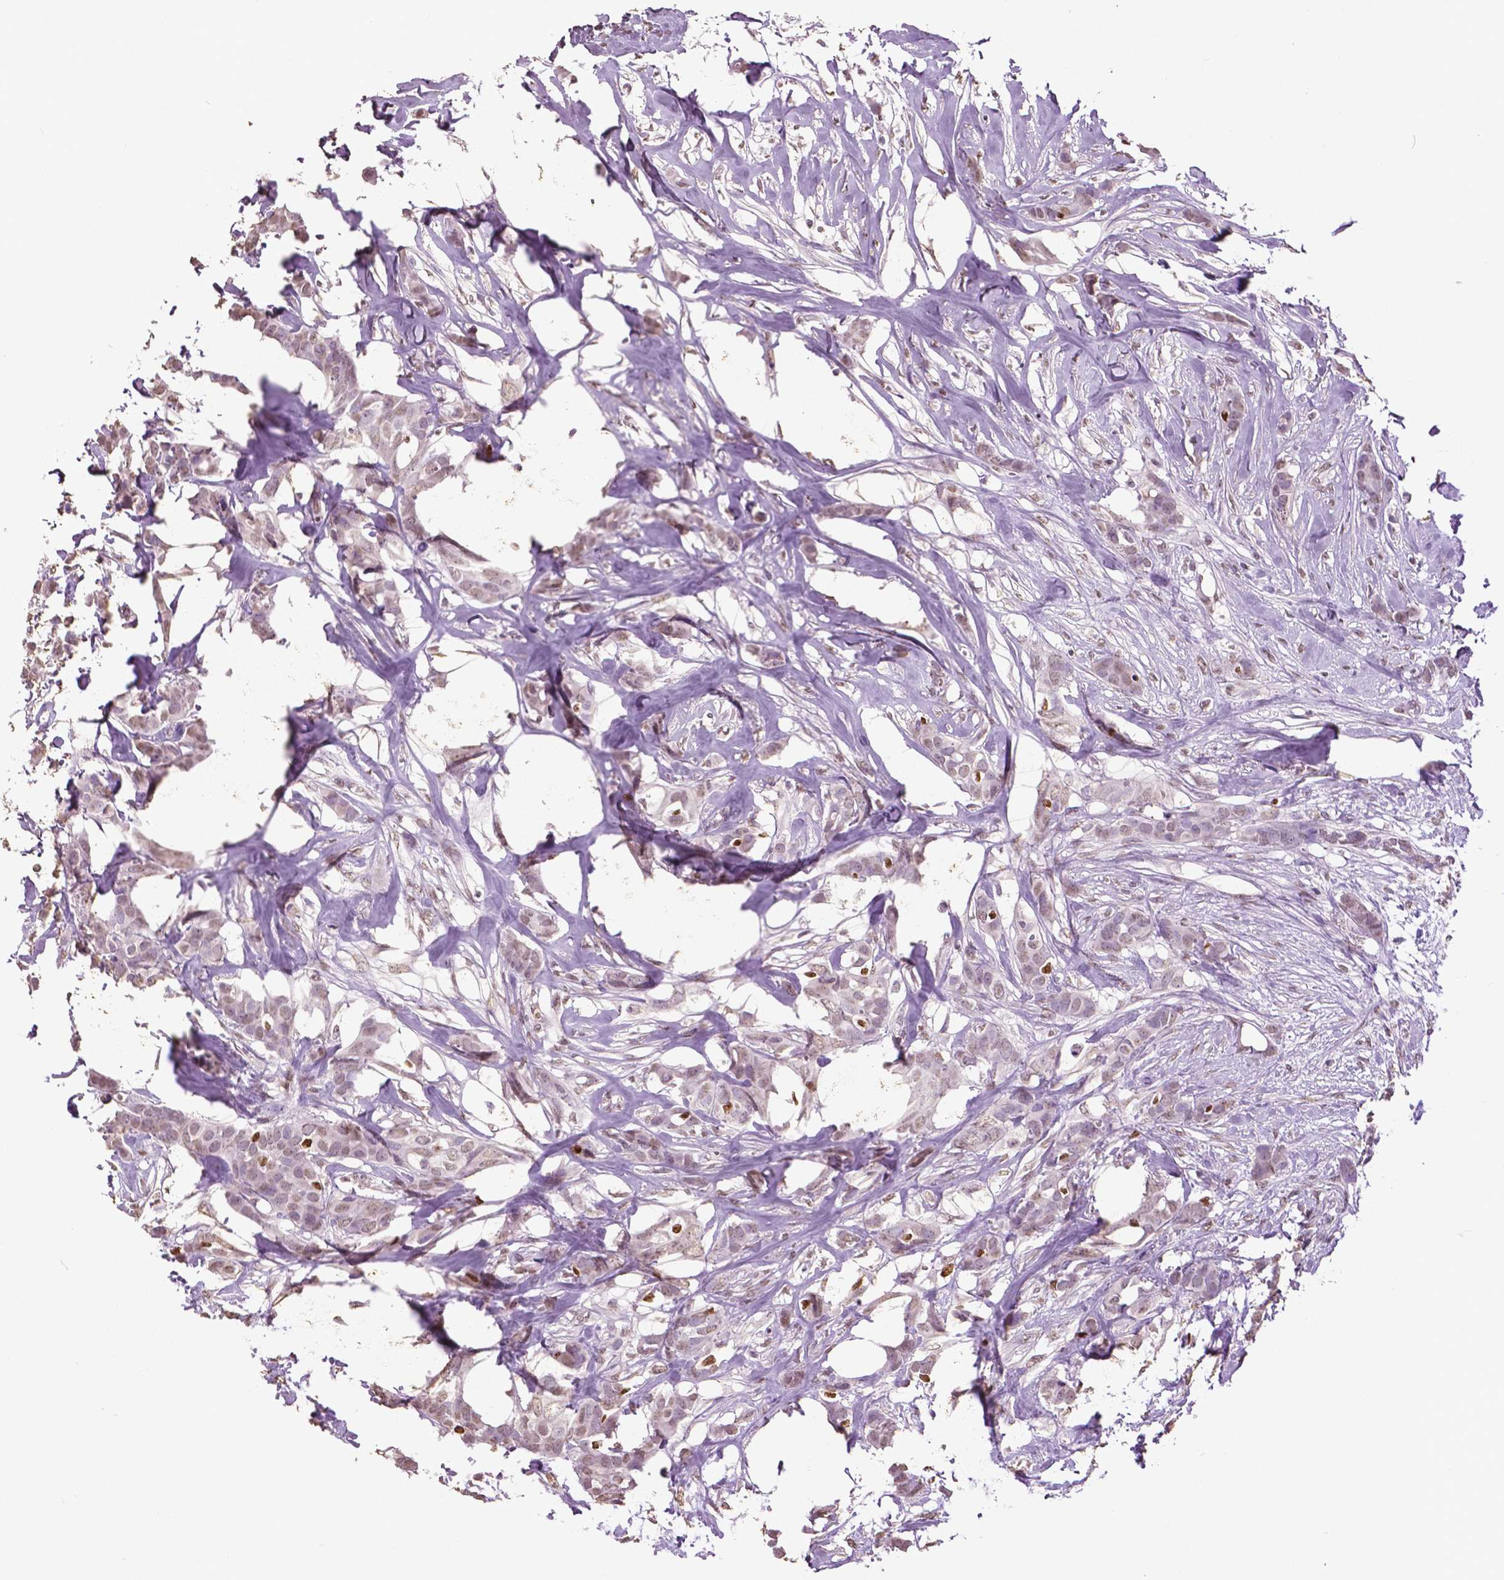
{"staining": {"intensity": "negative", "quantity": "none", "location": "none"}, "tissue": "breast cancer", "cell_type": "Tumor cells", "image_type": "cancer", "snomed": [{"axis": "morphology", "description": "Duct carcinoma"}, {"axis": "topography", "description": "Breast"}], "caption": "High power microscopy micrograph of an immunohistochemistry (IHC) micrograph of breast intraductal carcinoma, revealing no significant positivity in tumor cells.", "gene": "RUNX3", "patient": {"sex": "female", "age": 62}}